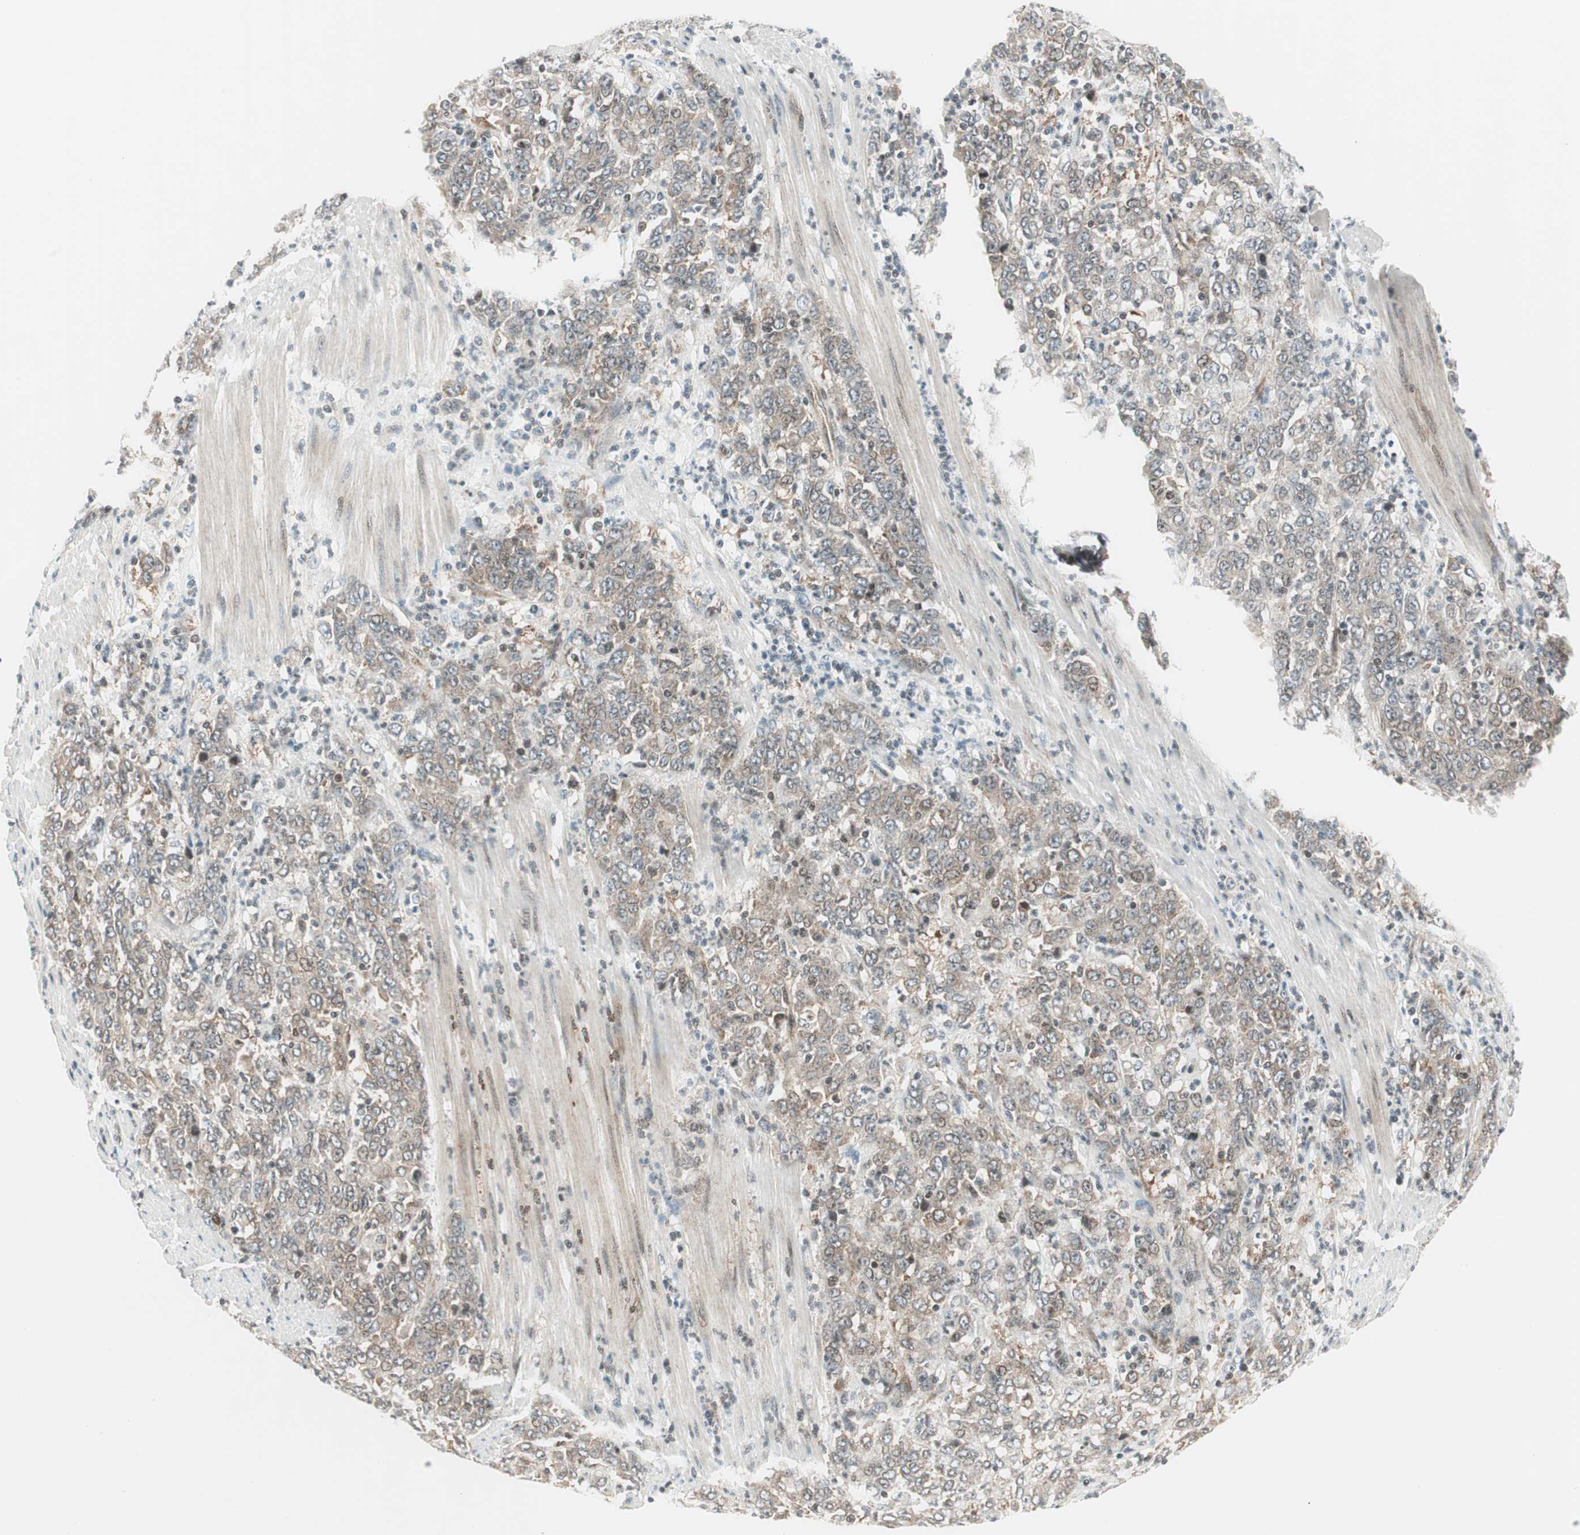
{"staining": {"intensity": "weak", "quantity": "<25%", "location": "cytoplasmic/membranous"}, "tissue": "stomach cancer", "cell_type": "Tumor cells", "image_type": "cancer", "snomed": [{"axis": "morphology", "description": "Adenocarcinoma, NOS"}, {"axis": "topography", "description": "Stomach, lower"}], "caption": "Immunohistochemistry of stomach cancer (adenocarcinoma) displays no expression in tumor cells.", "gene": "TPT1", "patient": {"sex": "female", "age": 71}}